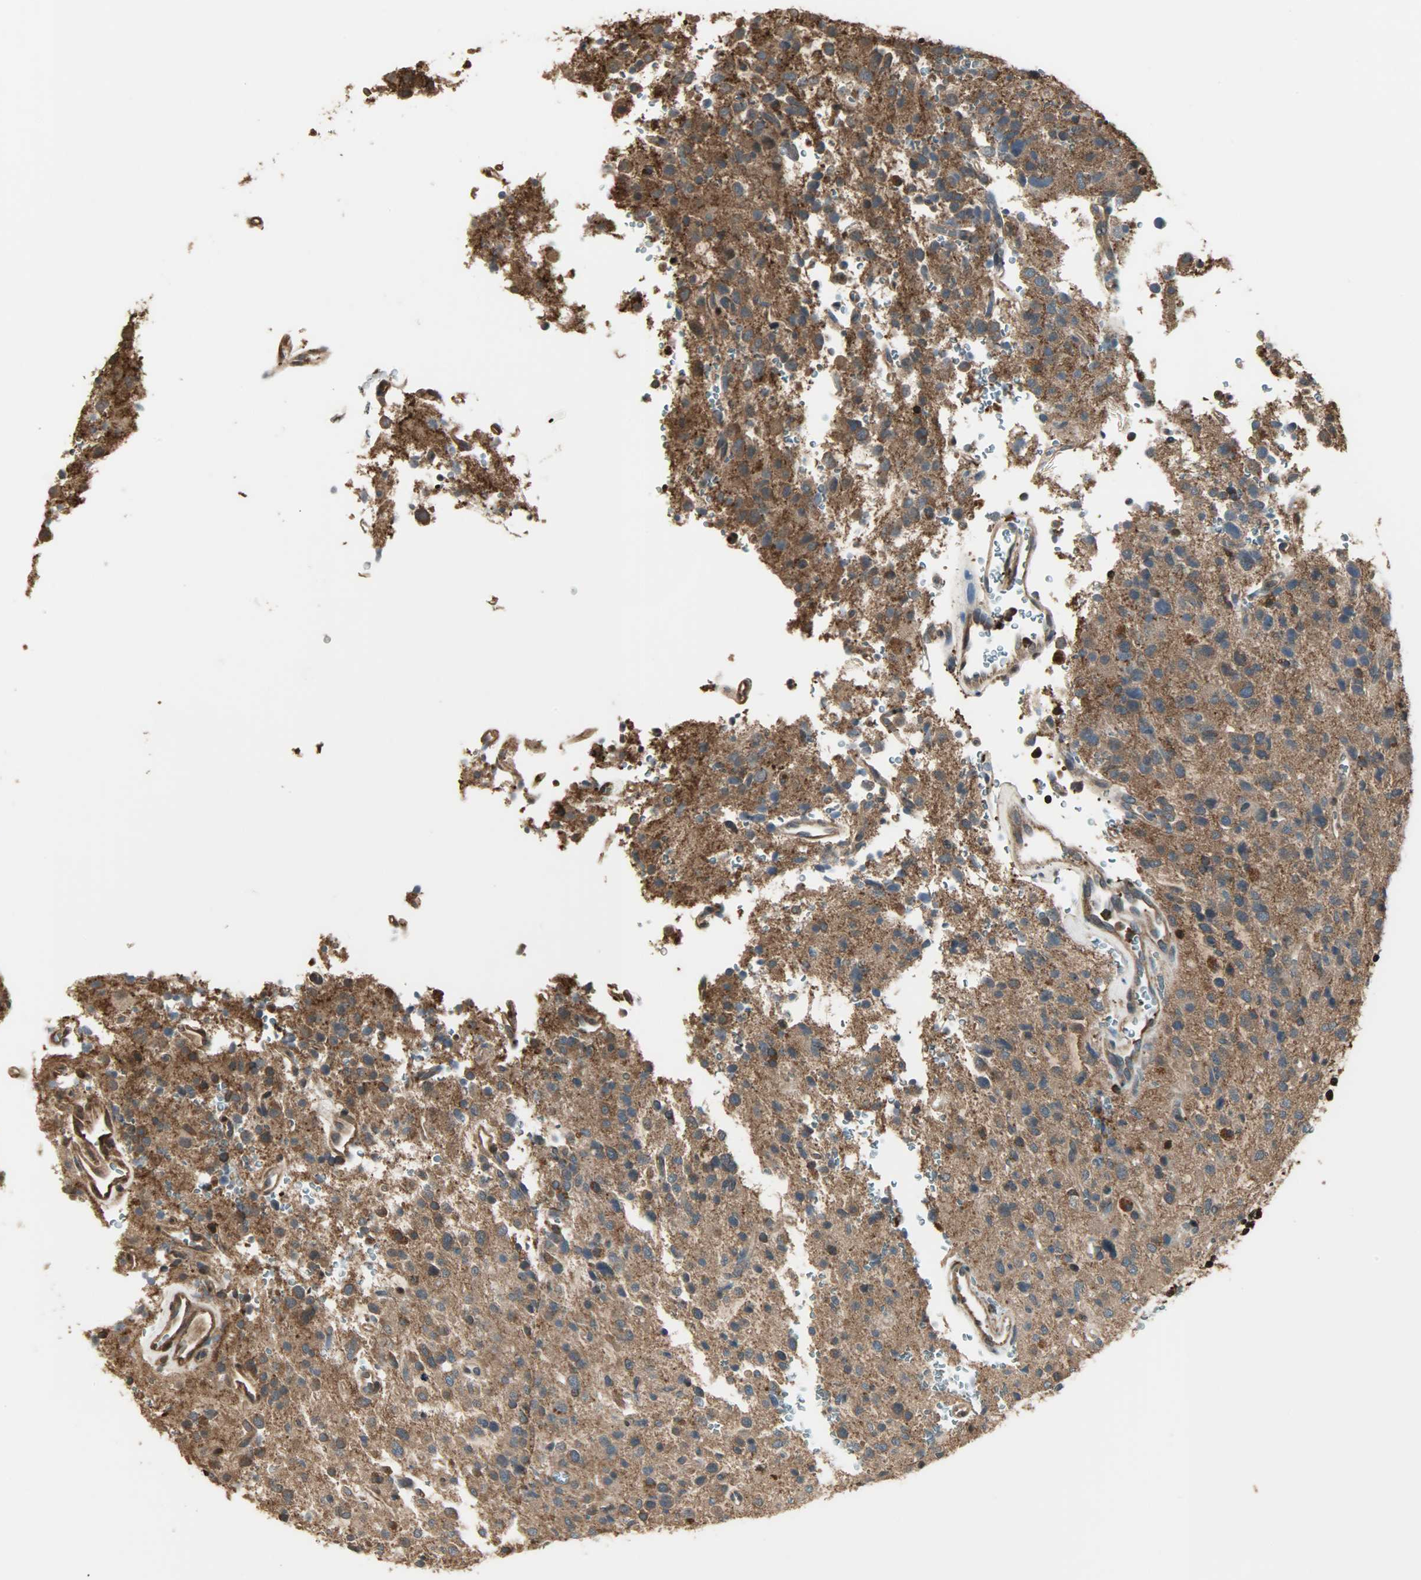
{"staining": {"intensity": "strong", "quantity": "25%-75%", "location": "cytoplasmic/membranous"}, "tissue": "glioma", "cell_type": "Tumor cells", "image_type": "cancer", "snomed": [{"axis": "morphology", "description": "Glioma, malignant, High grade"}, {"axis": "topography", "description": "Brain"}], "caption": "A micrograph of human glioma stained for a protein reveals strong cytoplasmic/membranous brown staining in tumor cells. The protein is stained brown, and the nuclei are stained in blue (DAB (3,3'-diaminobenzidine) IHC with brightfield microscopy, high magnification).", "gene": "YWHAZ", "patient": {"sex": "male", "age": 47}}